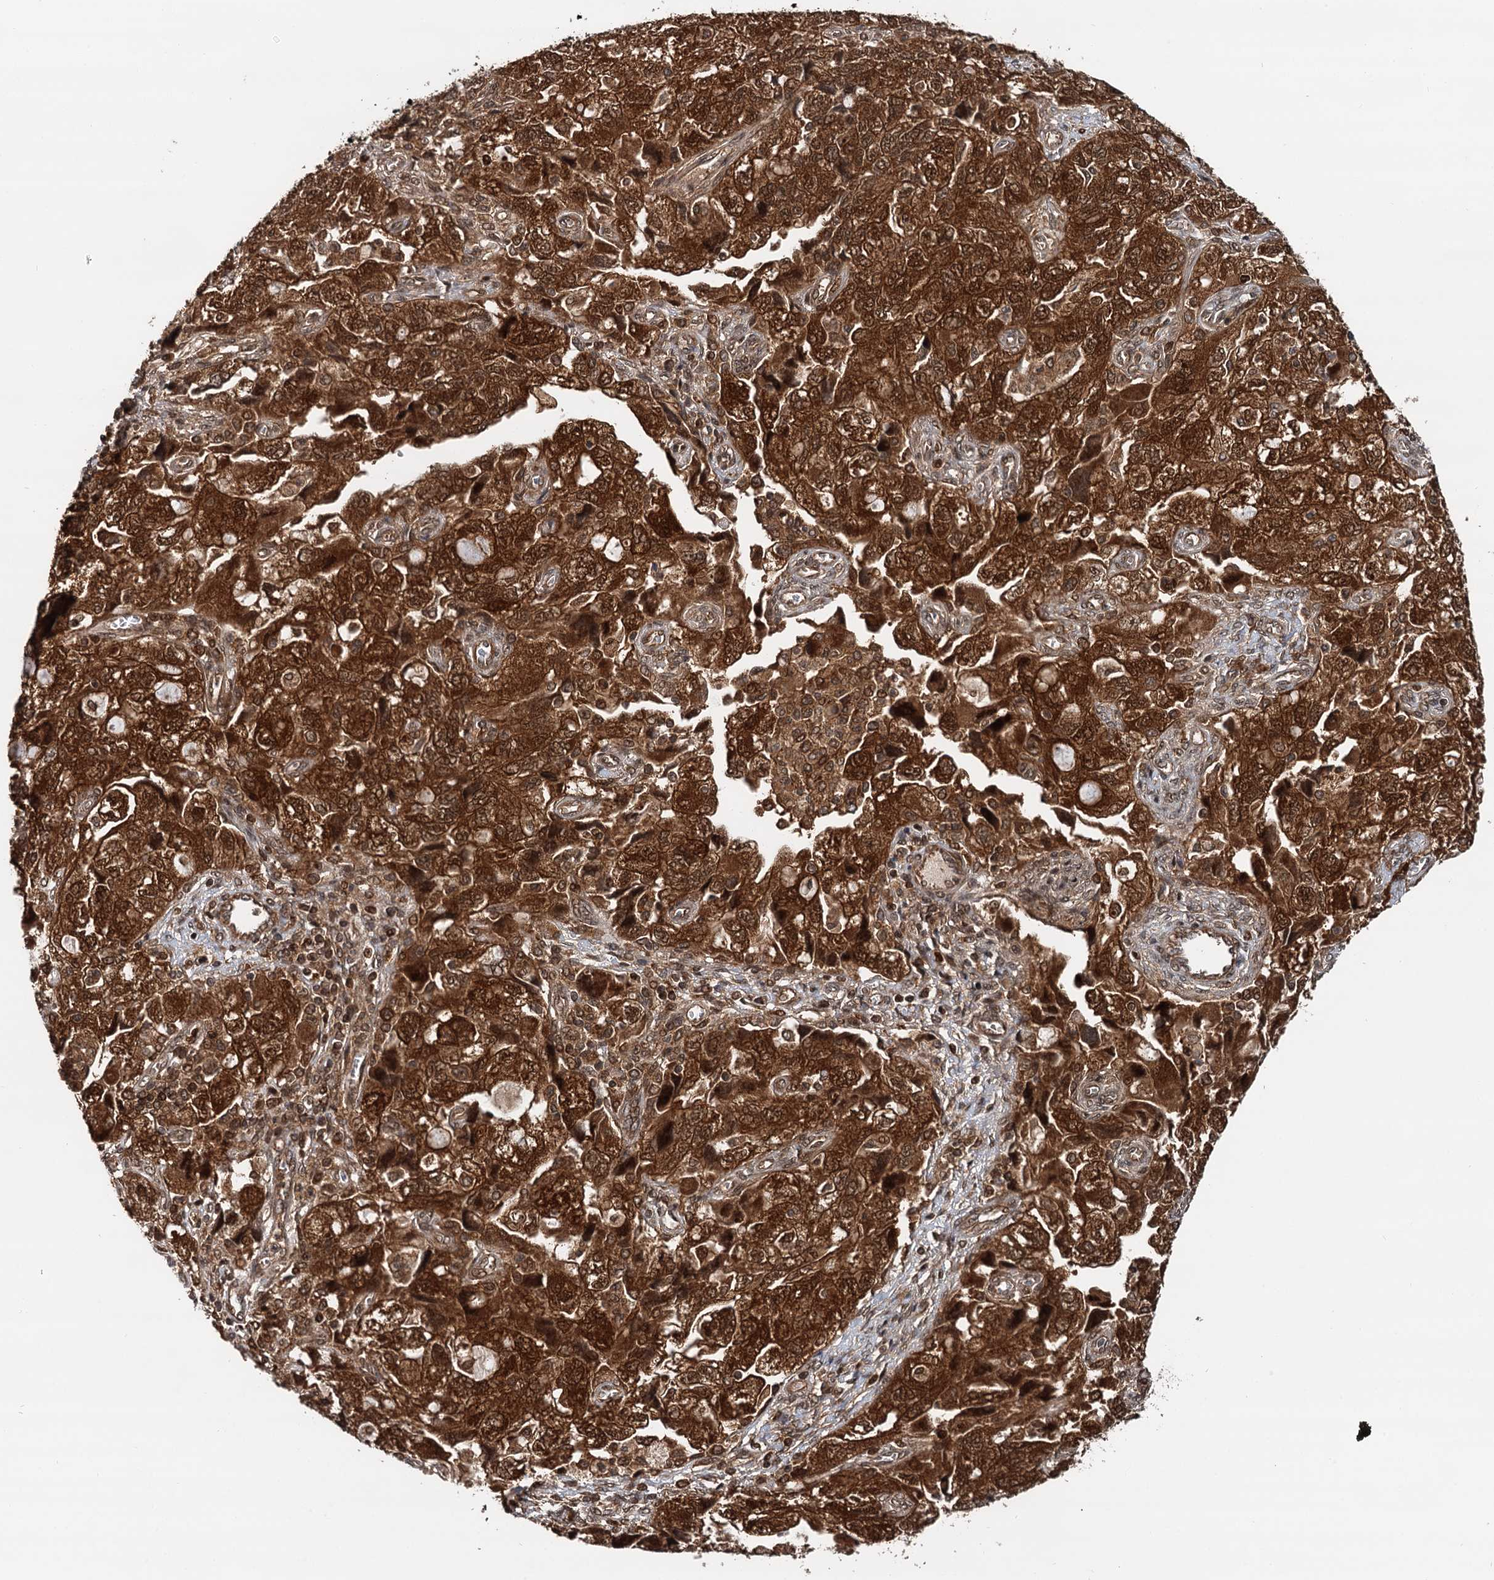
{"staining": {"intensity": "strong", "quantity": ">75%", "location": "cytoplasmic/membranous,nuclear"}, "tissue": "ovarian cancer", "cell_type": "Tumor cells", "image_type": "cancer", "snomed": [{"axis": "morphology", "description": "Carcinoma, NOS"}, {"axis": "morphology", "description": "Cystadenocarcinoma, serous, NOS"}, {"axis": "topography", "description": "Ovary"}], "caption": "The histopathology image displays a brown stain indicating the presence of a protein in the cytoplasmic/membranous and nuclear of tumor cells in carcinoma (ovarian).", "gene": "STUB1", "patient": {"sex": "female", "age": 69}}